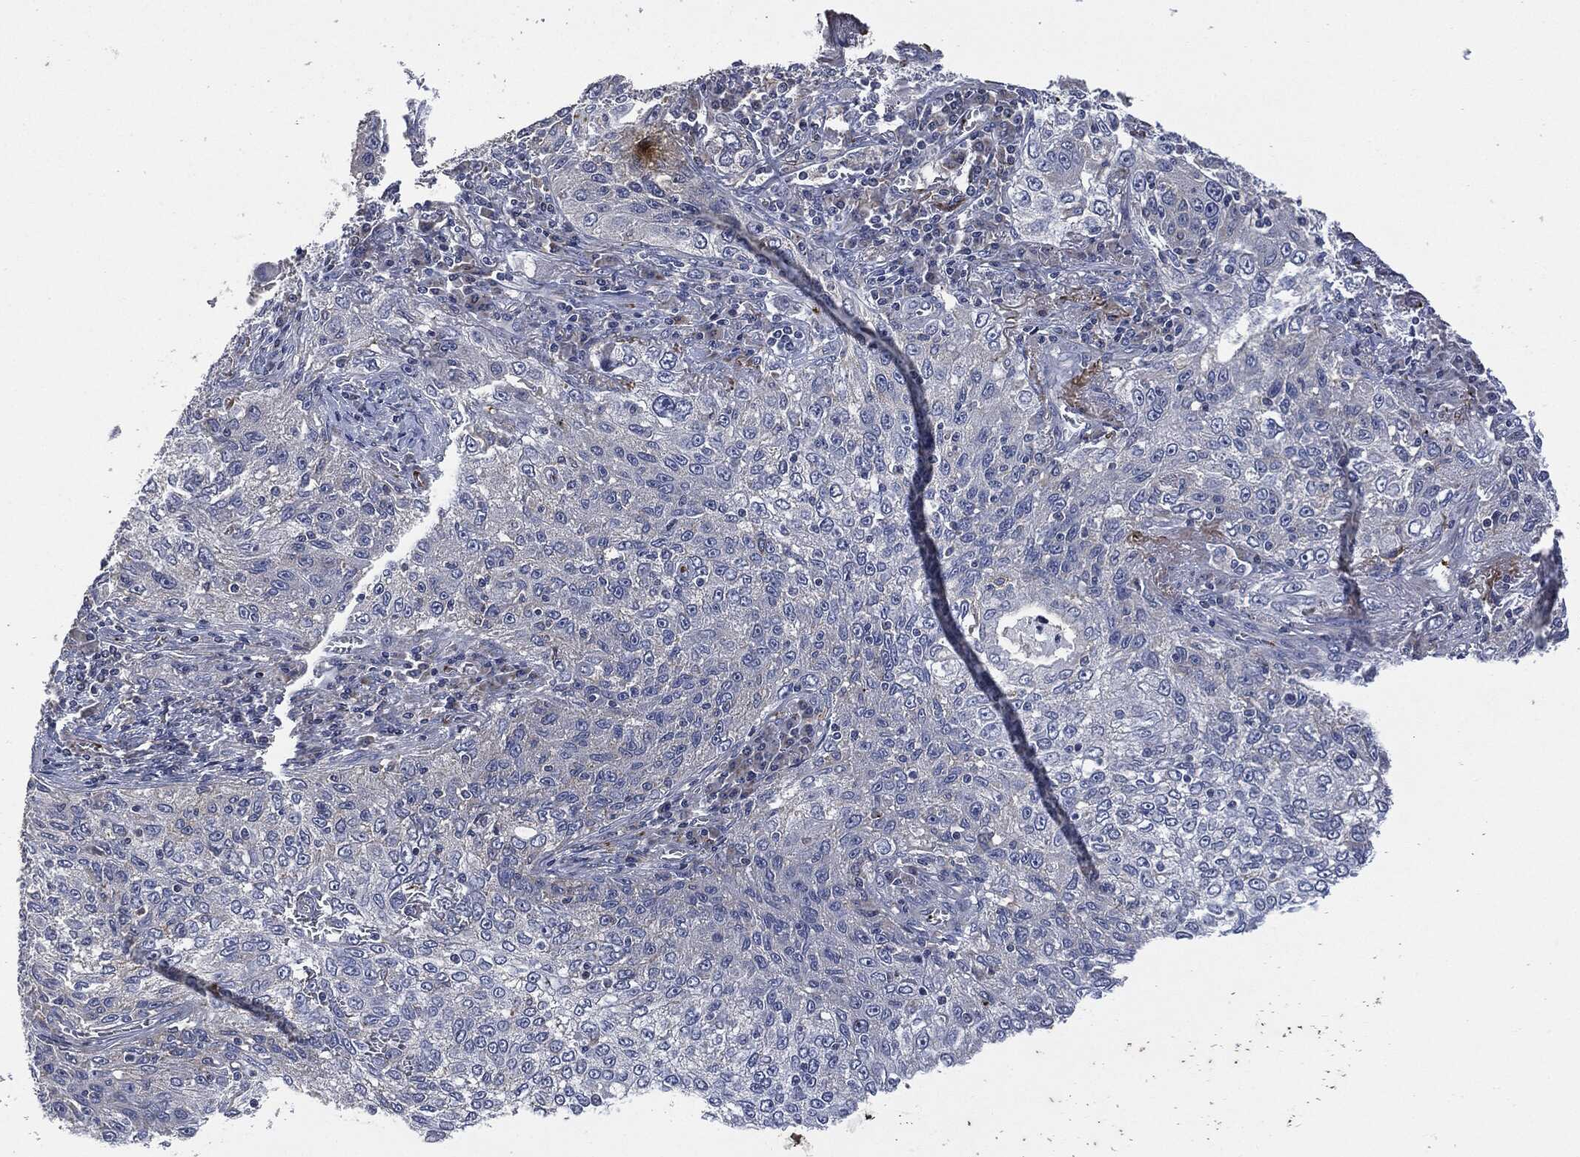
{"staining": {"intensity": "negative", "quantity": "none", "location": "none"}, "tissue": "lung cancer", "cell_type": "Tumor cells", "image_type": "cancer", "snomed": [{"axis": "morphology", "description": "Squamous cell carcinoma, NOS"}, {"axis": "topography", "description": "Lung"}], "caption": "Micrograph shows no protein expression in tumor cells of lung cancer (squamous cell carcinoma) tissue.", "gene": "CD33", "patient": {"sex": "female", "age": 69}}